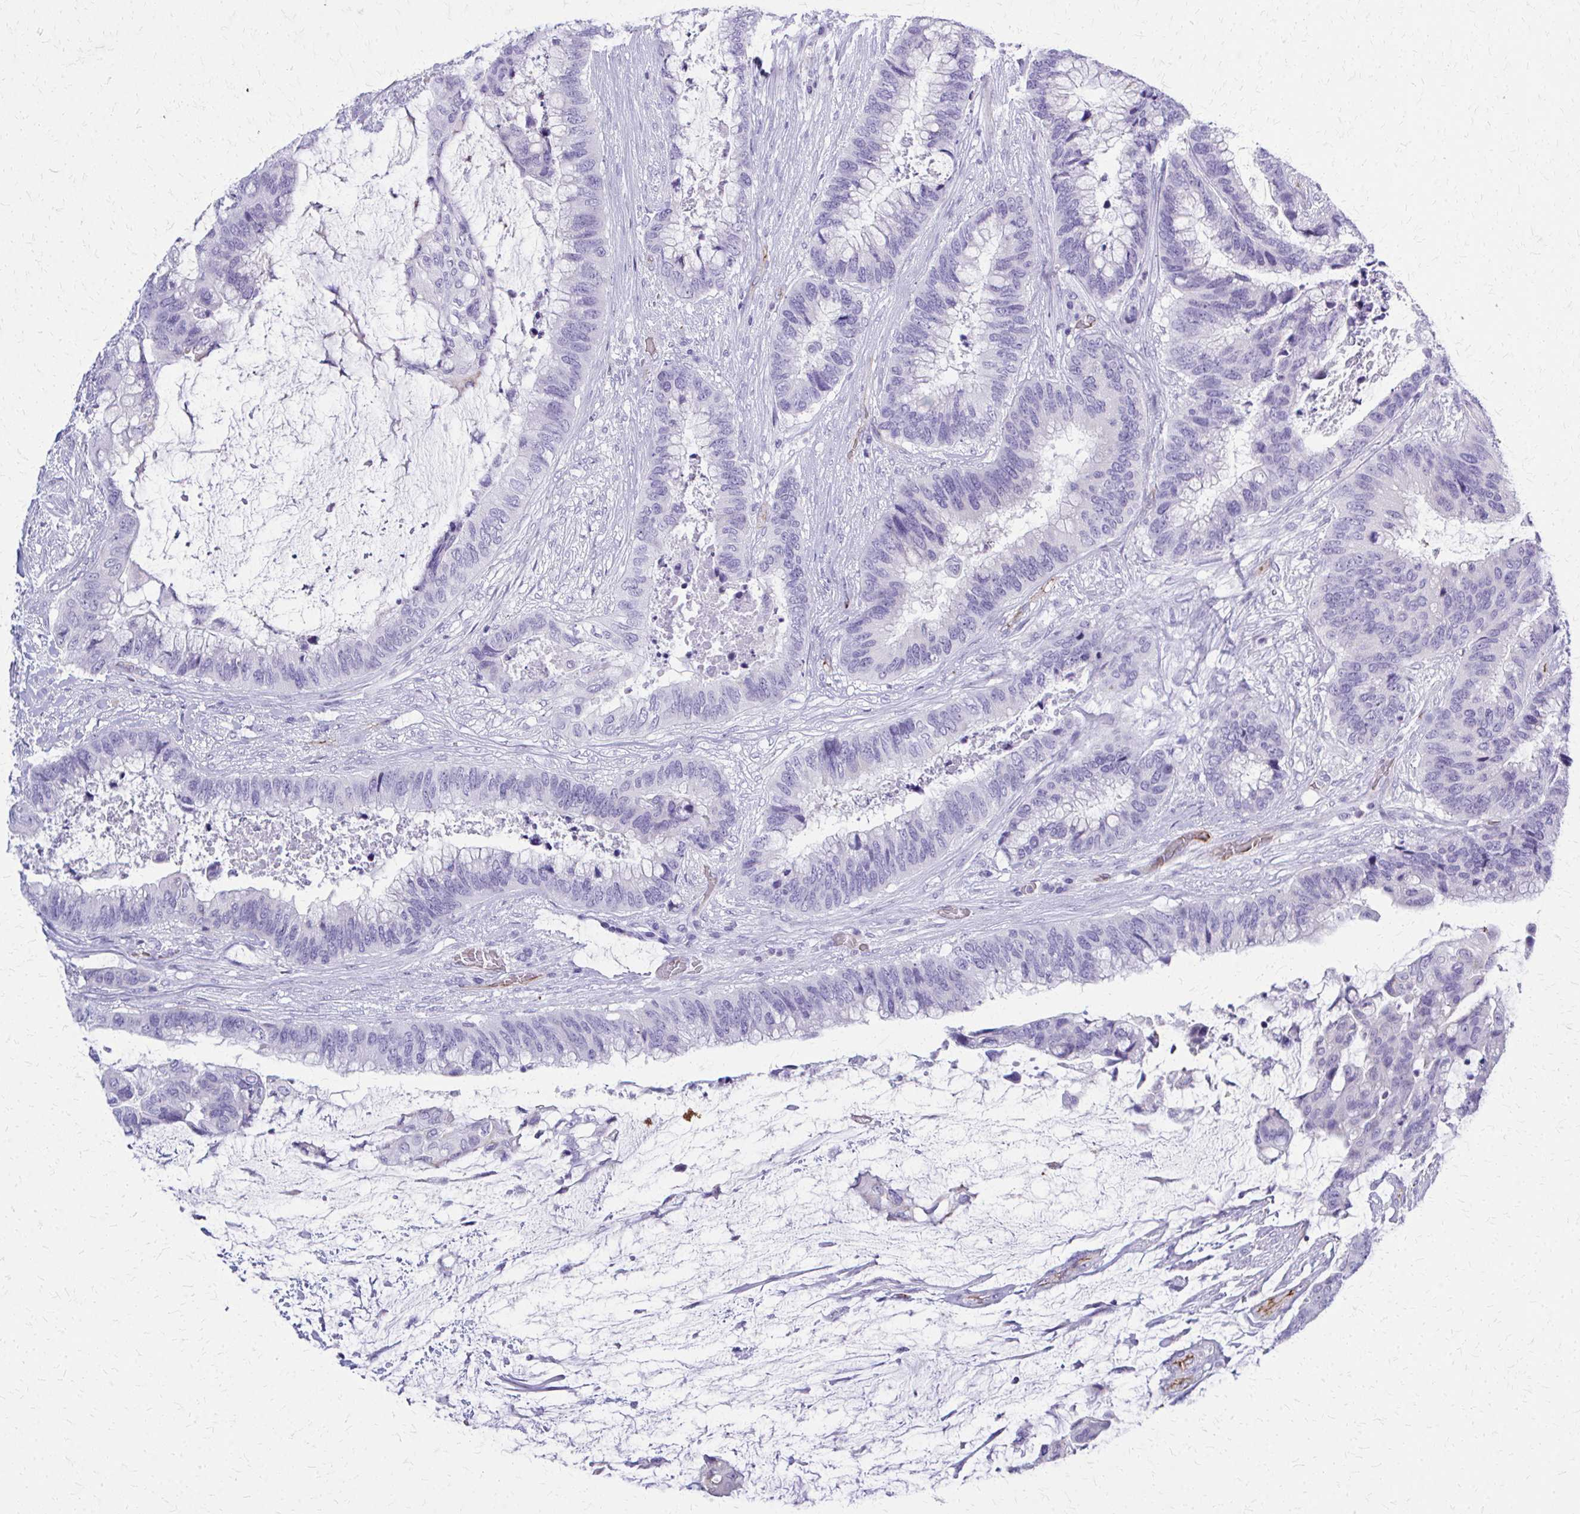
{"staining": {"intensity": "negative", "quantity": "none", "location": "none"}, "tissue": "colorectal cancer", "cell_type": "Tumor cells", "image_type": "cancer", "snomed": [{"axis": "morphology", "description": "Adenocarcinoma, NOS"}, {"axis": "topography", "description": "Rectum"}], "caption": "The image reveals no staining of tumor cells in colorectal adenocarcinoma.", "gene": "TPSG1", "patient": {"sex": "female", "age": 59}}